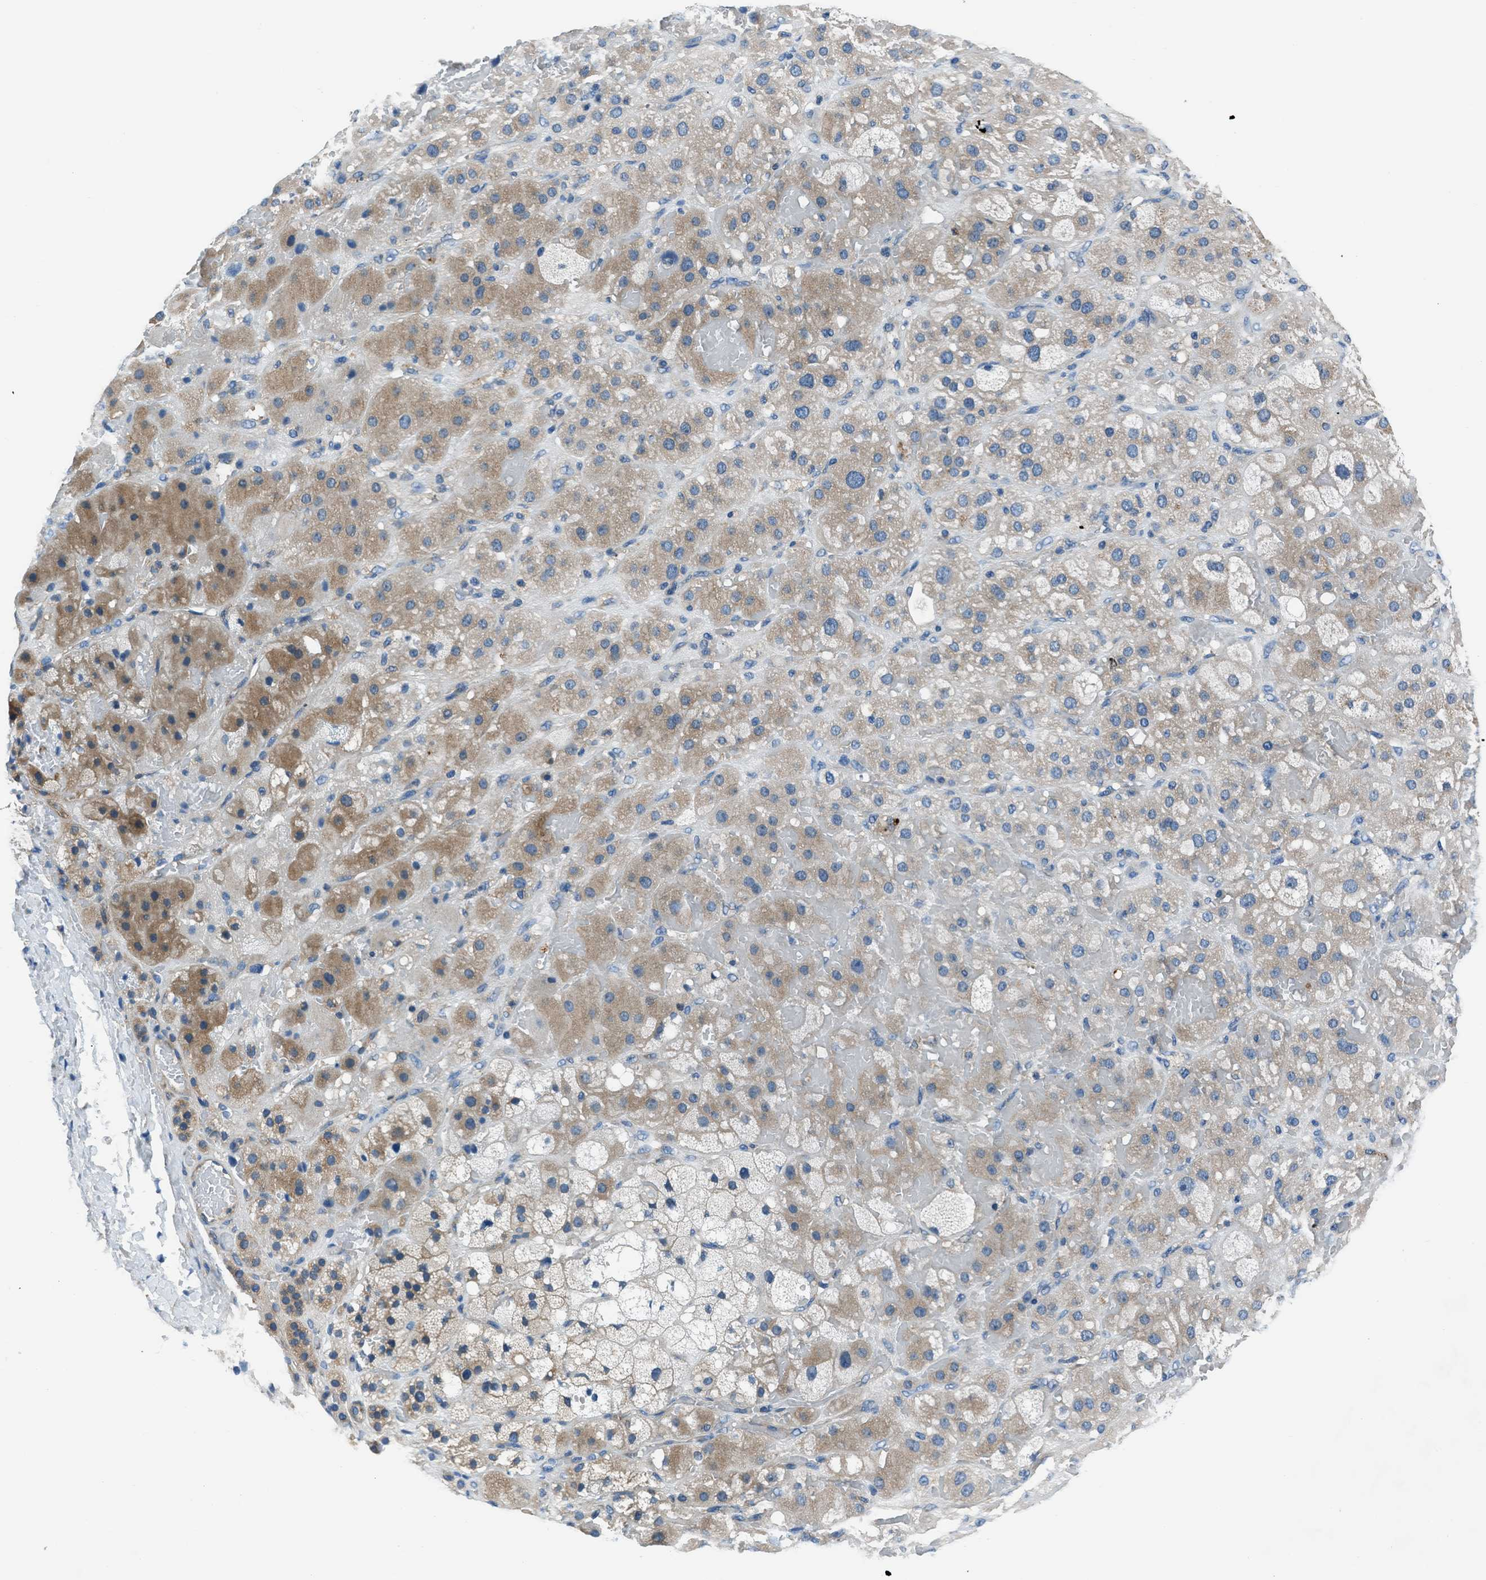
{"staining": {"intensity": "moderate", "quantity": "<25%", "location": "cytoplasmic/membranous"}, "tissue": "adrenal gland", "cell_type": "Glandular cells", "image_type": "normal", "snomed": [{"axis": "morphology", "description": "Normal tissue, NOS"}, {"axis": "topography", "description": "Adrenal gland"}], "caption": "Benign adrenal gland displays moderate cytoplasmic/membranous expression in approximately <25% of glandular cells.", "gene": "SLC38A6", "patient": {"sex": "female", "age": 47}}